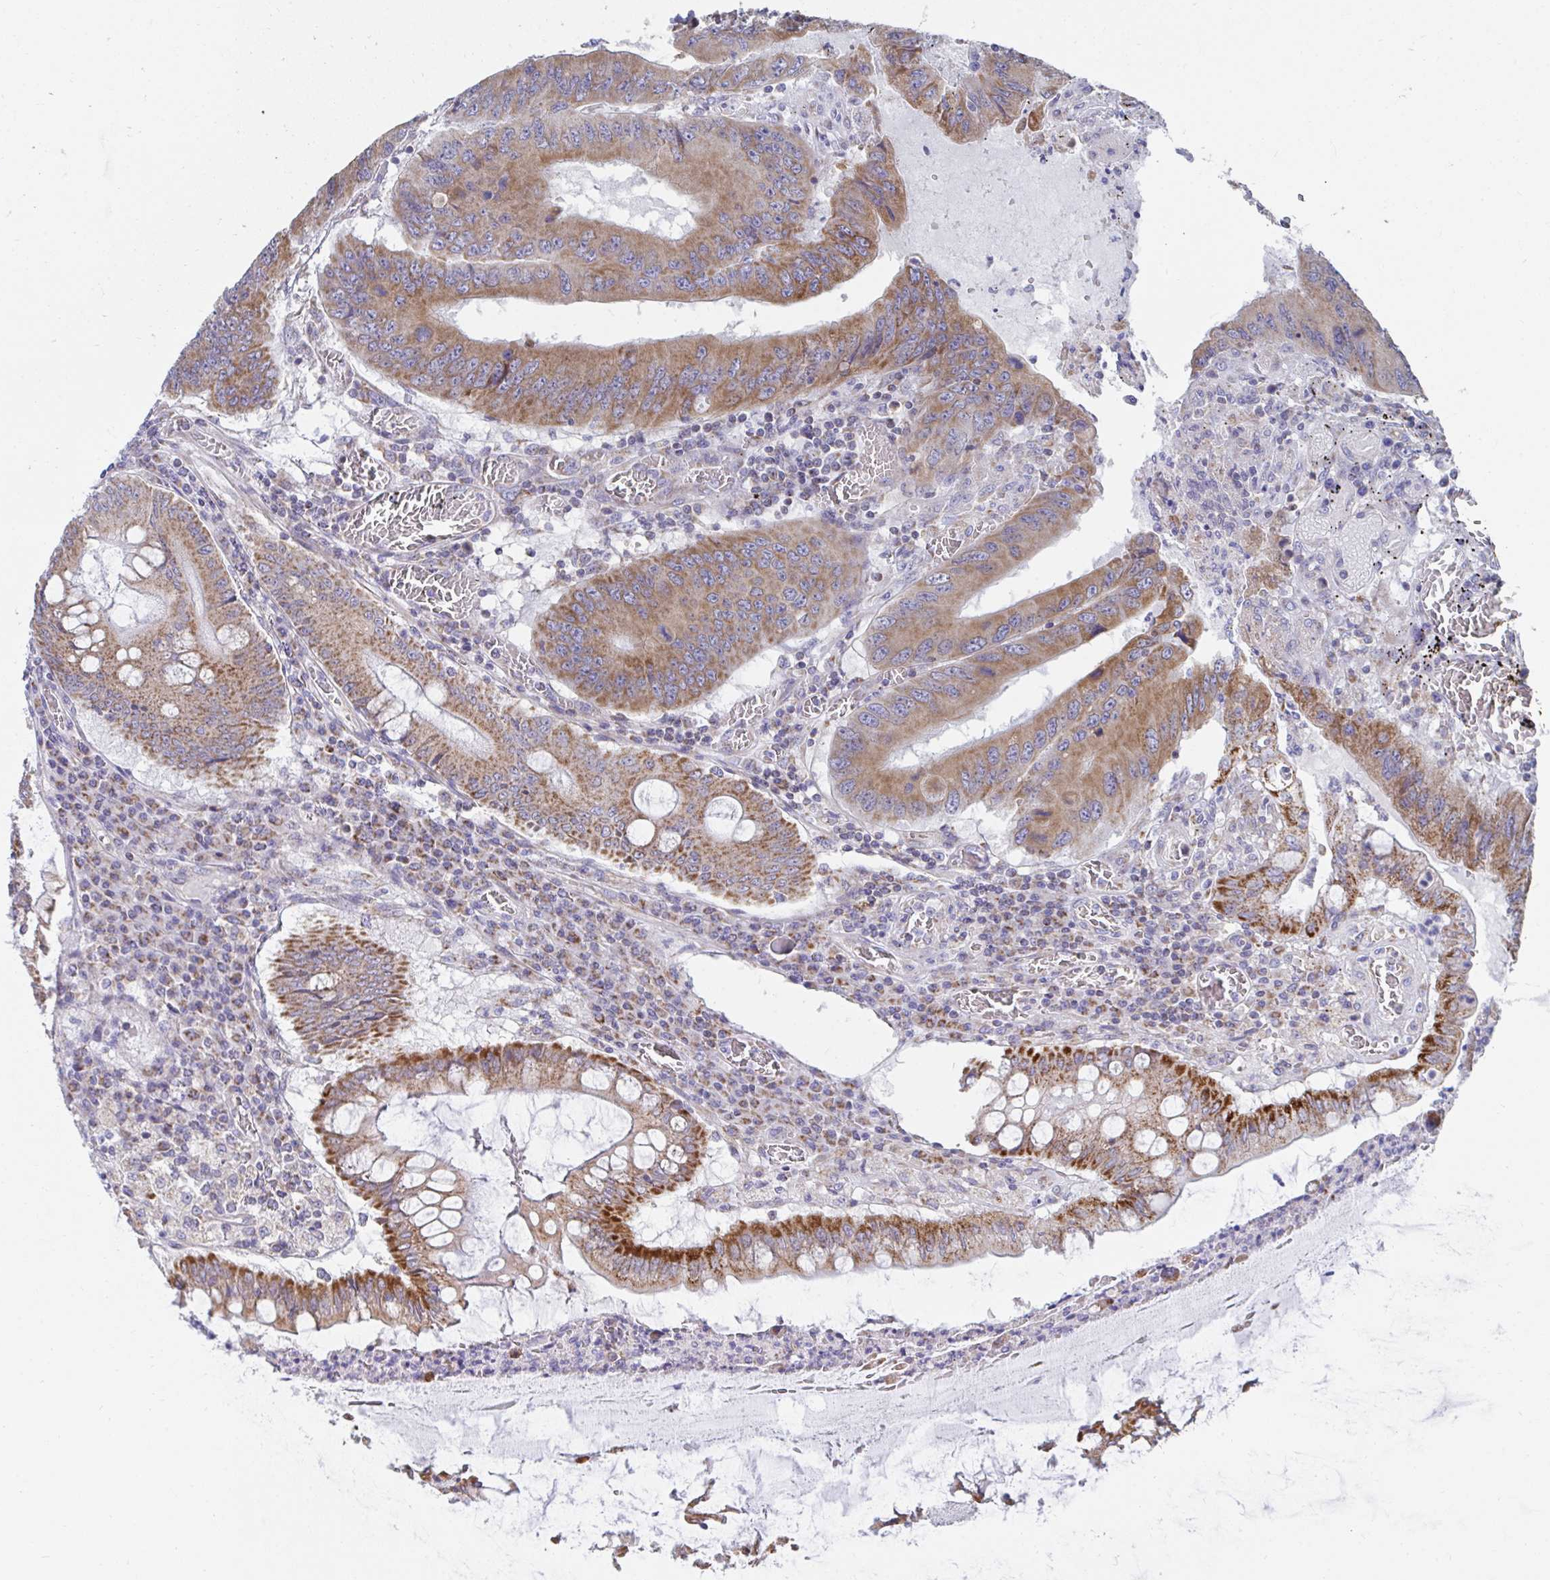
{"staining": {"intensity": "moderate", "quantity": ">75%", "location": "cytoplasmic/membranous"}, "tissue": "colorectal cancer", "cell_type": "Tumor cells", "image_type": "cancer", "snomed": [{"axis": "morphology", "description": "Adenocarcinoma, NOS"}, {"axis": "topography", "description": "Colon"}], "caption": "Moderate cytoplasmic/membranous protein positivity is appreciated in approximately >75% of tumor cells in colorectal cancer.", "gene": "PC", "patient": {"sex": "male", "age": 53}}